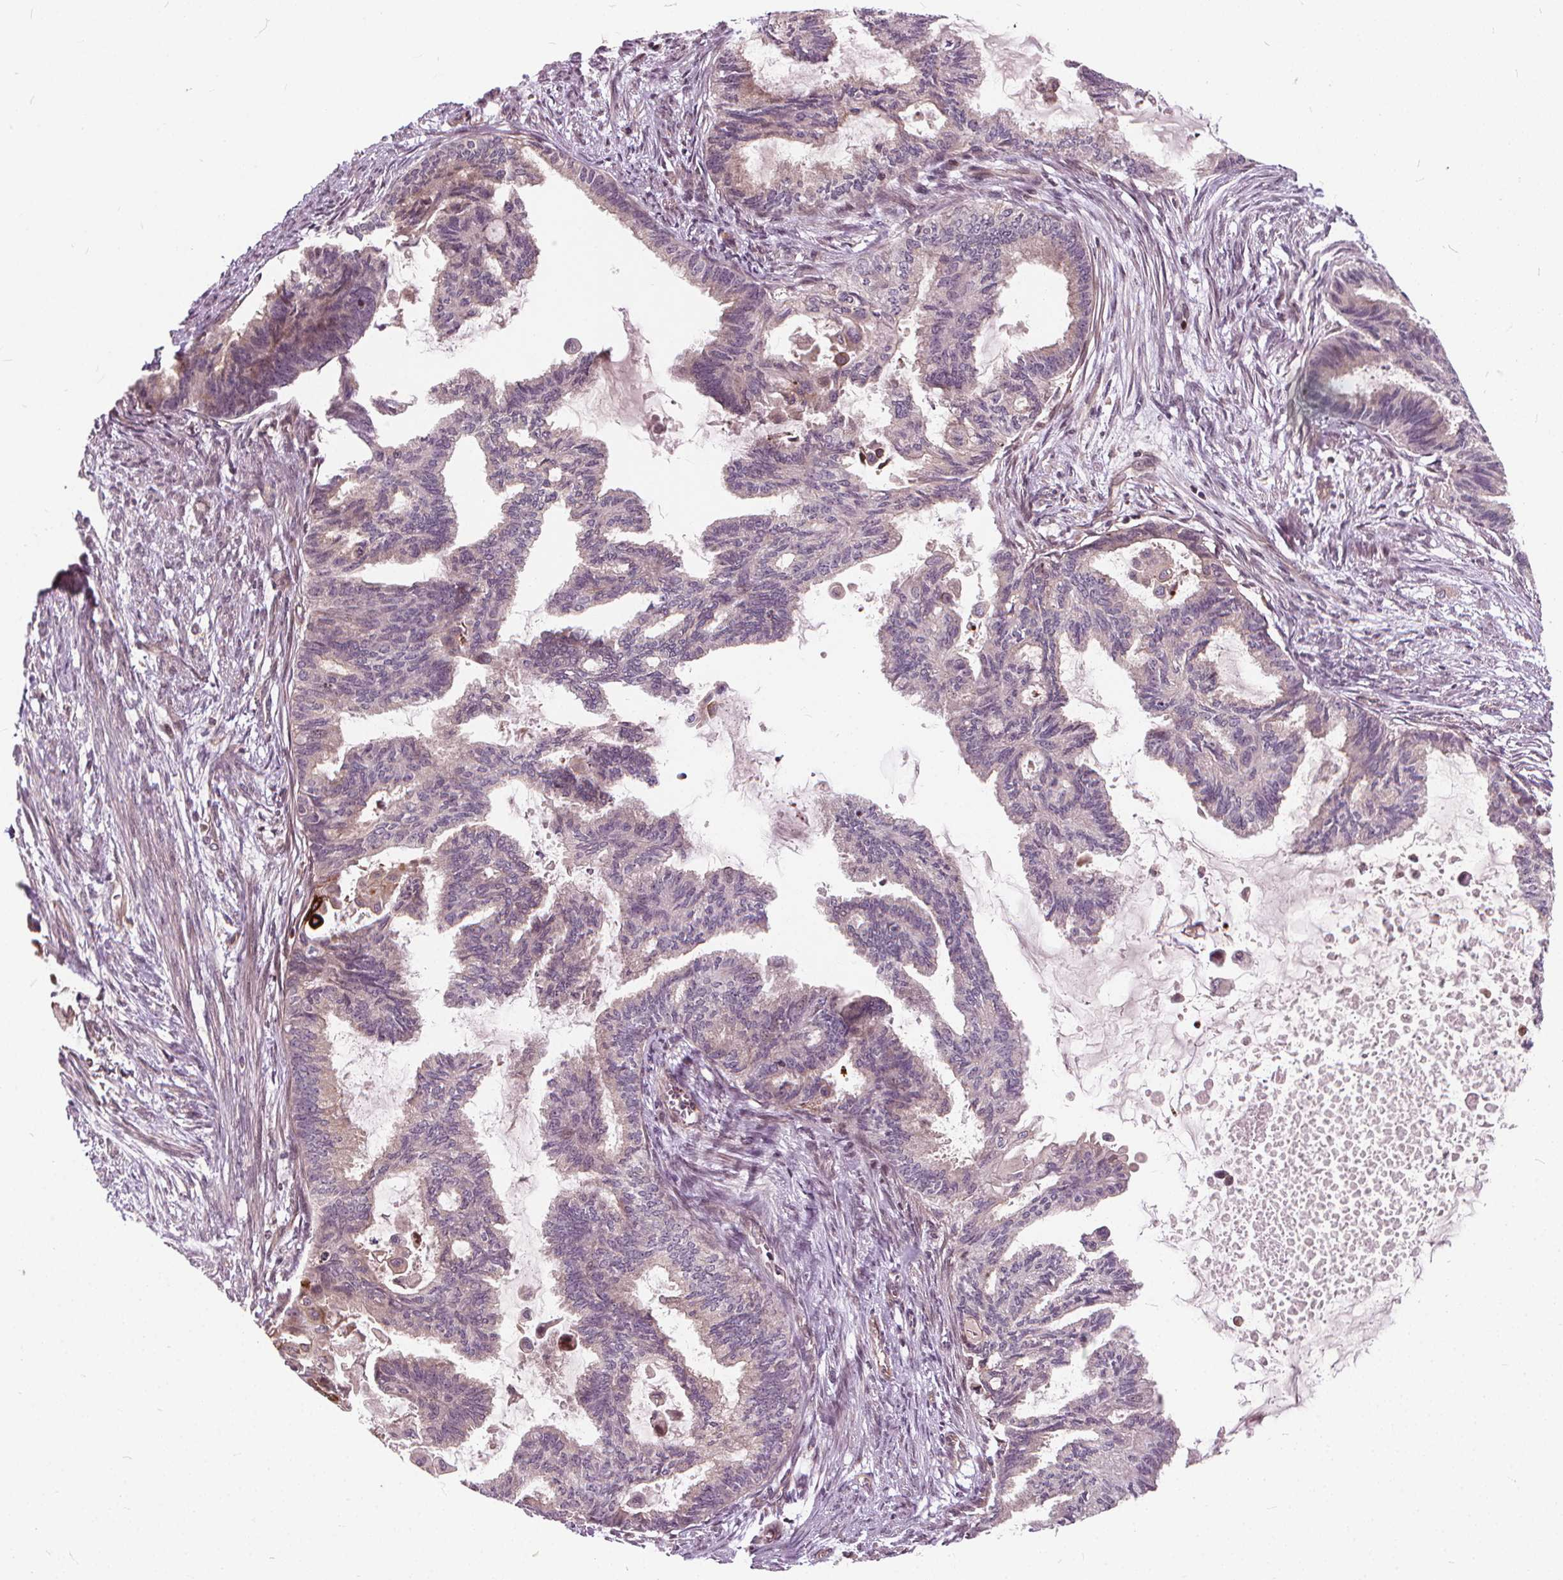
{"staining": {"intensity": "moderate", "quantity": "25%-75%", "location": "cytoplasmic/membranous"}, "tissue": "endometrial cancer", "cell_type": "Tumor cells", "image_type": "cancer", "snomed": [{"axis": "morphology", "description": "Adenocarcinoma, NOS"}, {"axis": "topography", "description": "Endometrium"}], "caption": "Endometrial cancer (adenocarcinoma) stained for a protein (brown) displays moderate cytoplasmic/membranous positive positivity in about 25%-75% of tumor cells.", "gene": "INPP5E", "patient": {"sex": "female", "age": 86}}